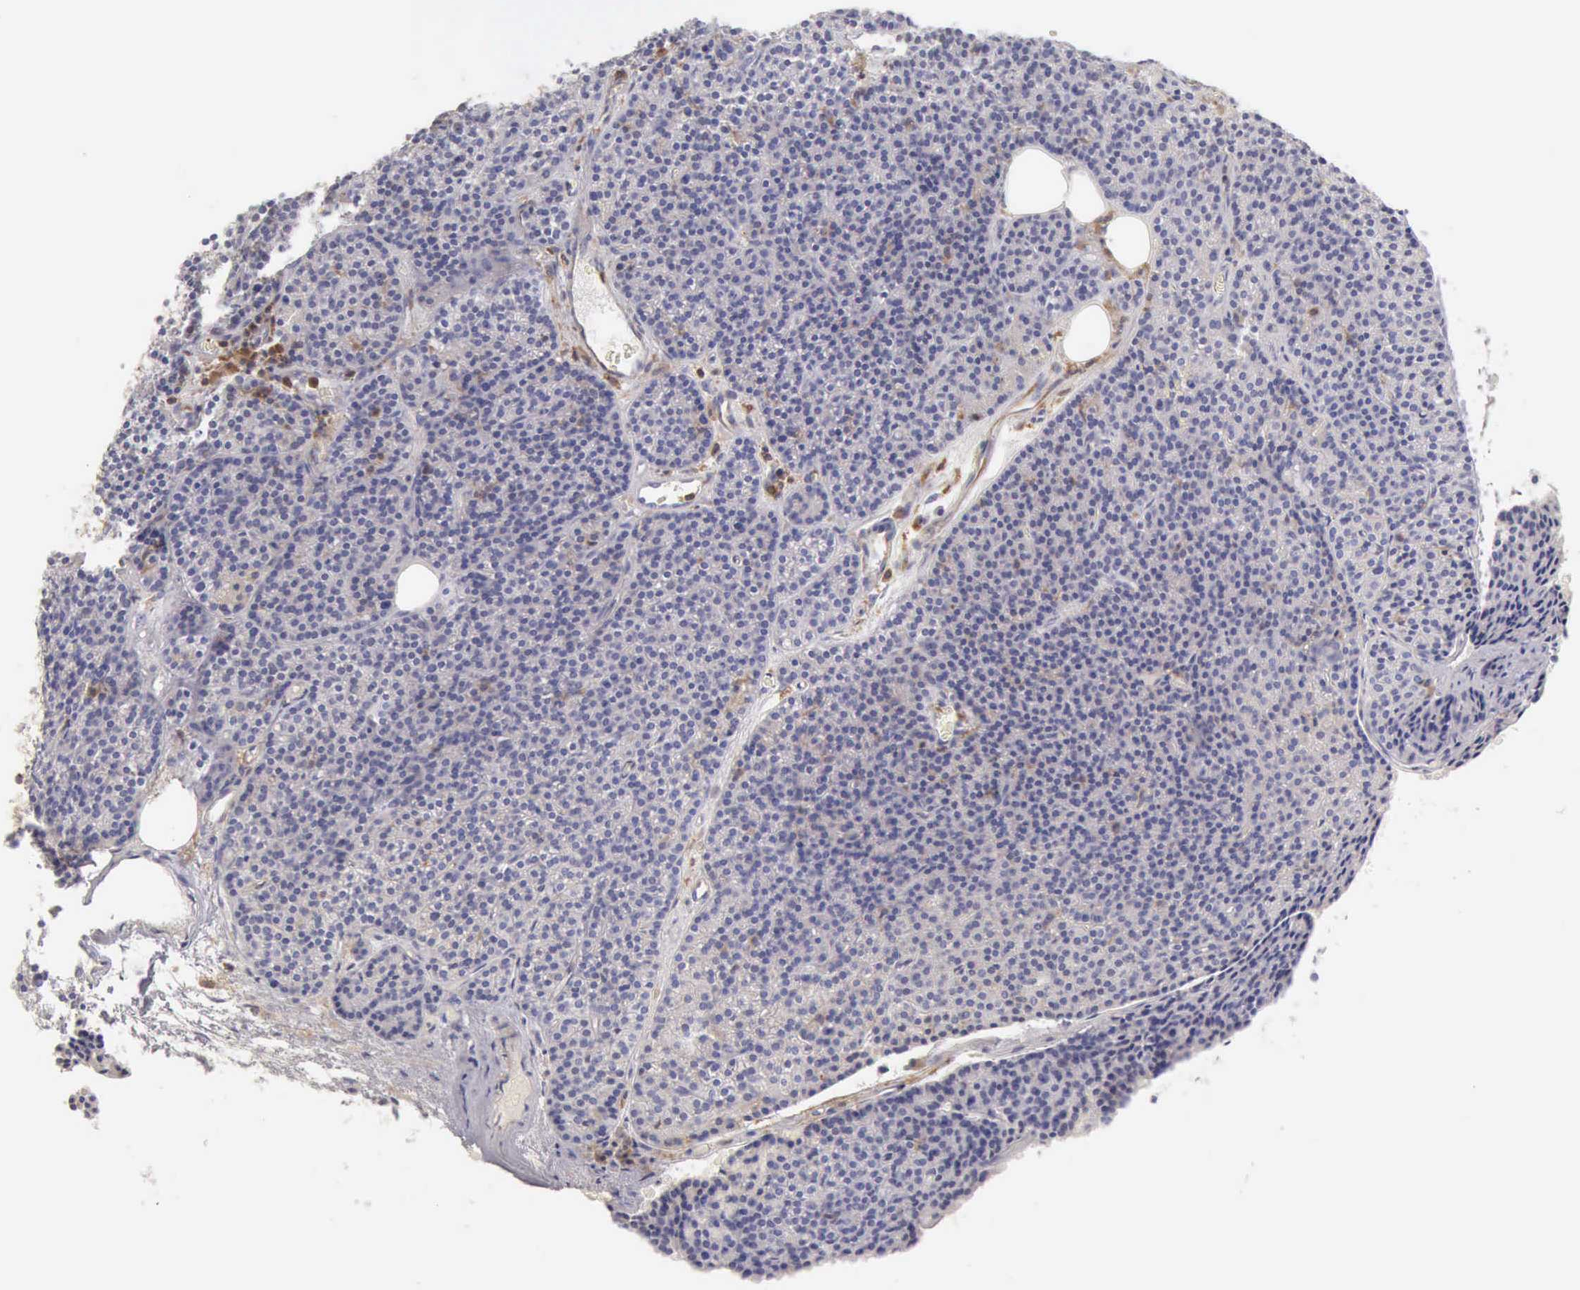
{"staining": {"intensity": "weak", "quantity": "25%-75%", "location": "cytoplasmic/membranous"}, "tissue": "parathyroid gland", "cell_type": "Glandular cells", "image_type": "normal", "snomed": [{"axis": "morphology", "description": "Normal tissue, NOS"}, {"axis": "topography", "description": "Parathyroid gland"}], "caption": "Glandular cells reveal low levels of weak cytoplasmic/membranous staining in about 25%-75% of cells in unremarkable human parathyroid gland. The staining was performed using DAB to visualize the protein expression in brown, while the nuclei were stained in blue with hematoxylin (Magnification: 20x).", "gene": "ARHGAP4", "patient": {"sex": "male", "age": 57}}